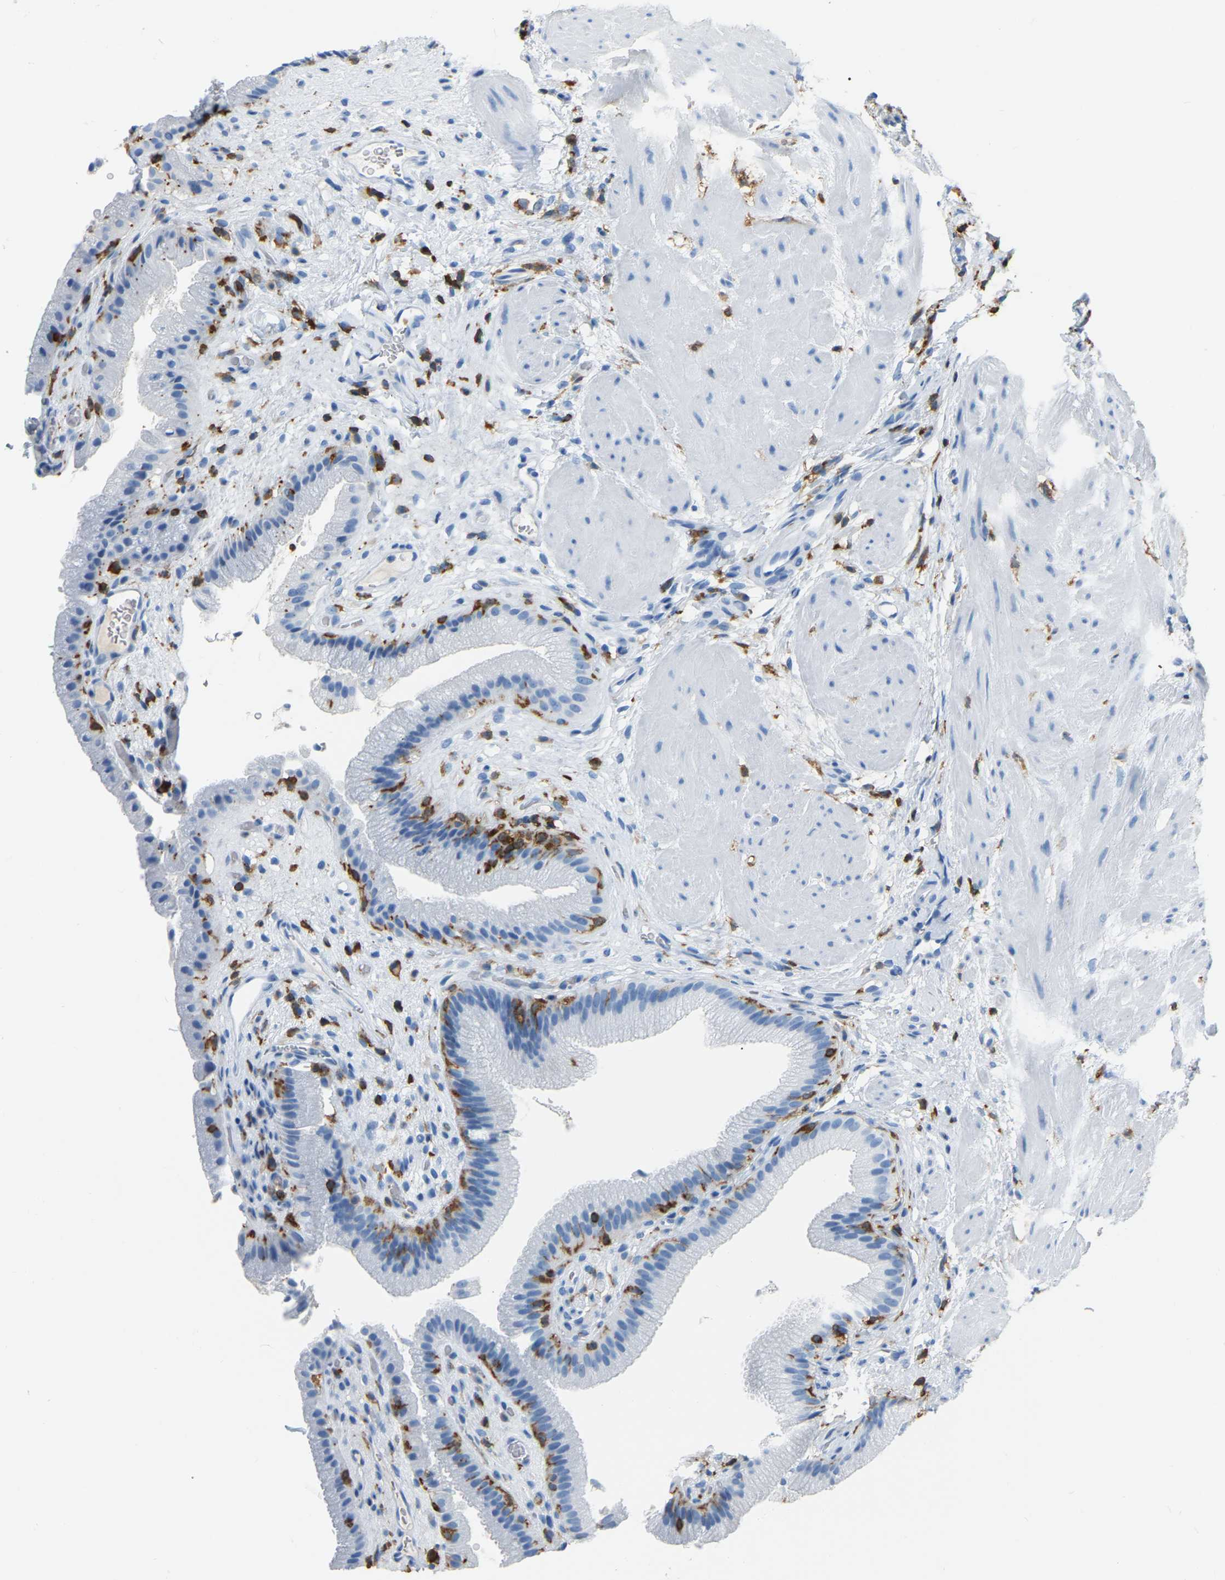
{"staining": {"intensity": "negative", "quantity": "none", "location": "none"}, "tissue": "gallbladder", "cell_type": "Glandular cells", "image_type": "normal", "snomed": [{"axis": "morphology", "description": "Normal tissue, NOS"}, {"axis": "topography", "description": "Gallbladder"}], "caption": "This is an immunohistochemistry (IHC) photomicrograph of benign human gallbladder. There is no positivity in glandular cells.", "gene": "ARHGAP45", "patient": {"sex": "male", "age": 49}}